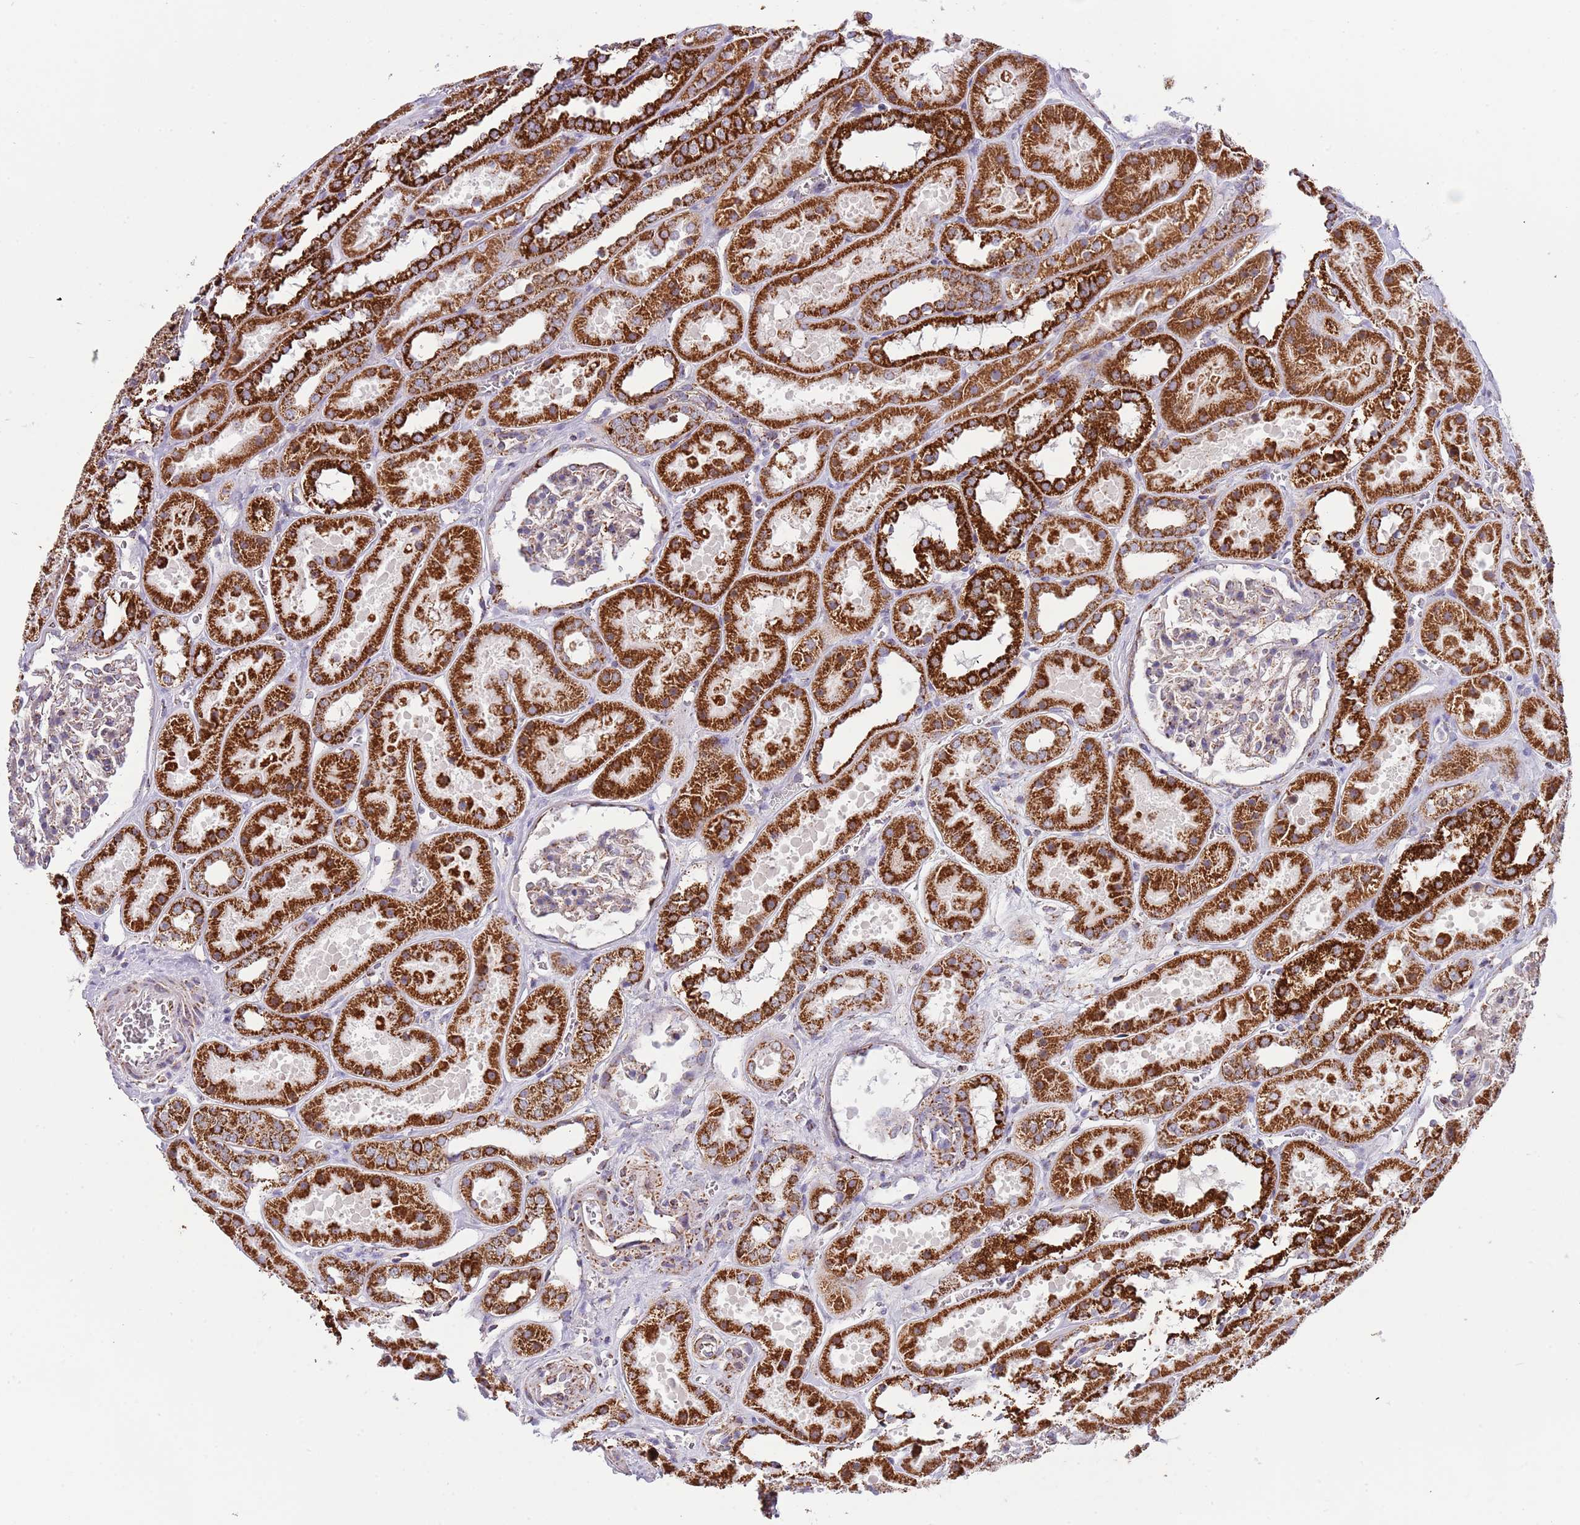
{"staining": {"intensity": "weak", "quantity": "<25%", "location": "cytoplasmic/membranous"}, "tissue": "kidney", "cell_type": "Cells in glomeruli", "image_type": "normal", "snomed": [{"axis": "morphology", "description": "Normal tissue, NOS"}, {"axis": "topography", "description": "Kidney"}], "caption": "Kidney was stained to show a protein in brown. There is no significant staining in cells in glomeruli. Brightfield microscopy of immunohistochemistry (IHC) stained with DAB (3,3'-diaminobenzidine) (brown) and hematoxylin (blue), captured at high magnification.", "gene": "LHX6", "patient": {"sex": "female", "age": 41}}